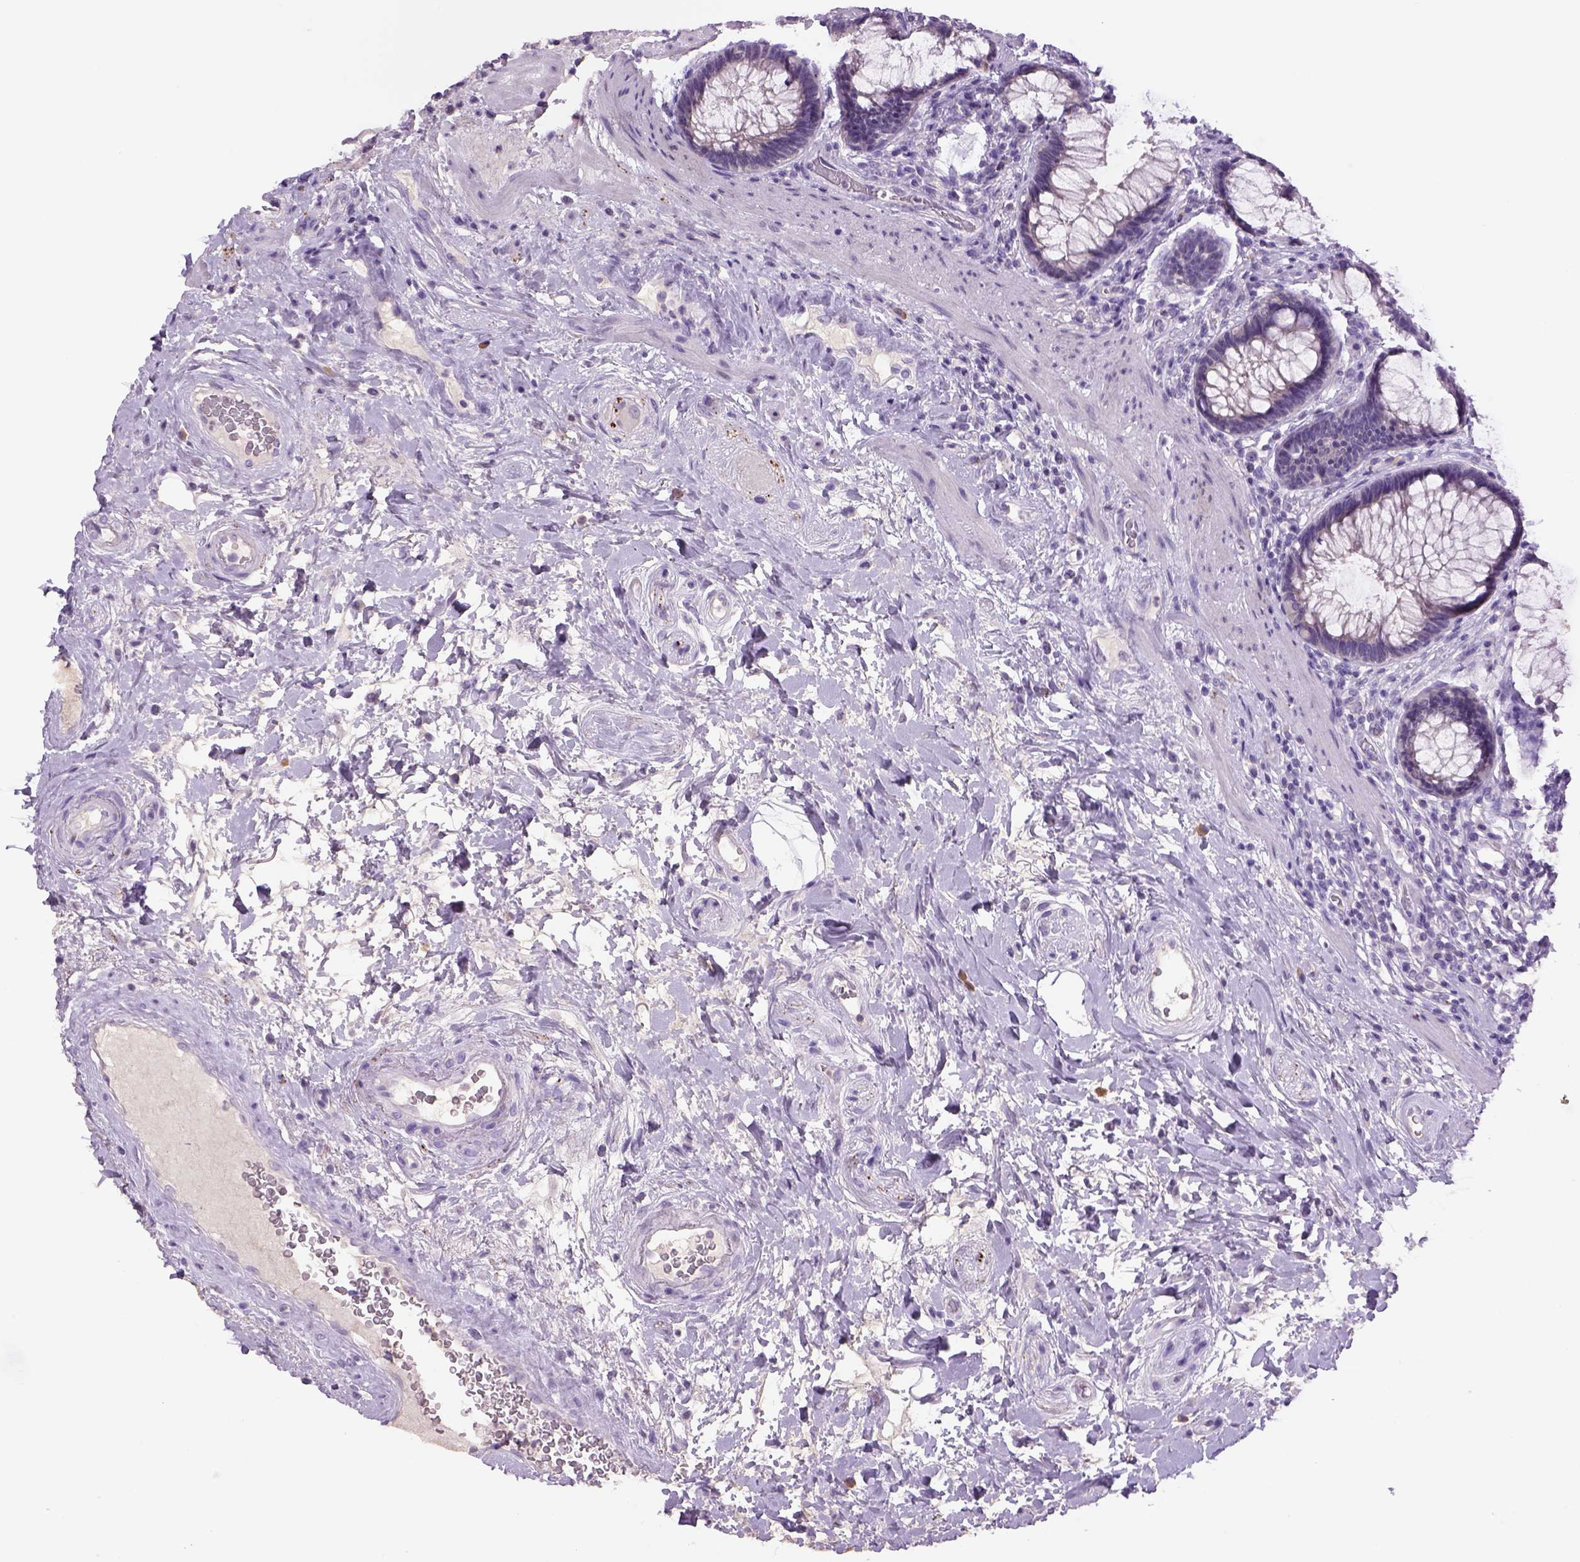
{"staining": {"intensity": "negative", "quantity": "none", "location": "none"}, "tissue": "rectum", "cell_type": "Glandular cells", "image_type": "normal", "snomed": [{"axis": "morphology", "description": "Normal tissue, NOS"}, {"axis": "topography", "description": "Rectum"}], "caption": "IHC image of normal rectum: rectum stained with DAB reveals no significant protein expression in glandular cells.", "gene": "DBH", "patient": {"sex": "male", "age": 72}}